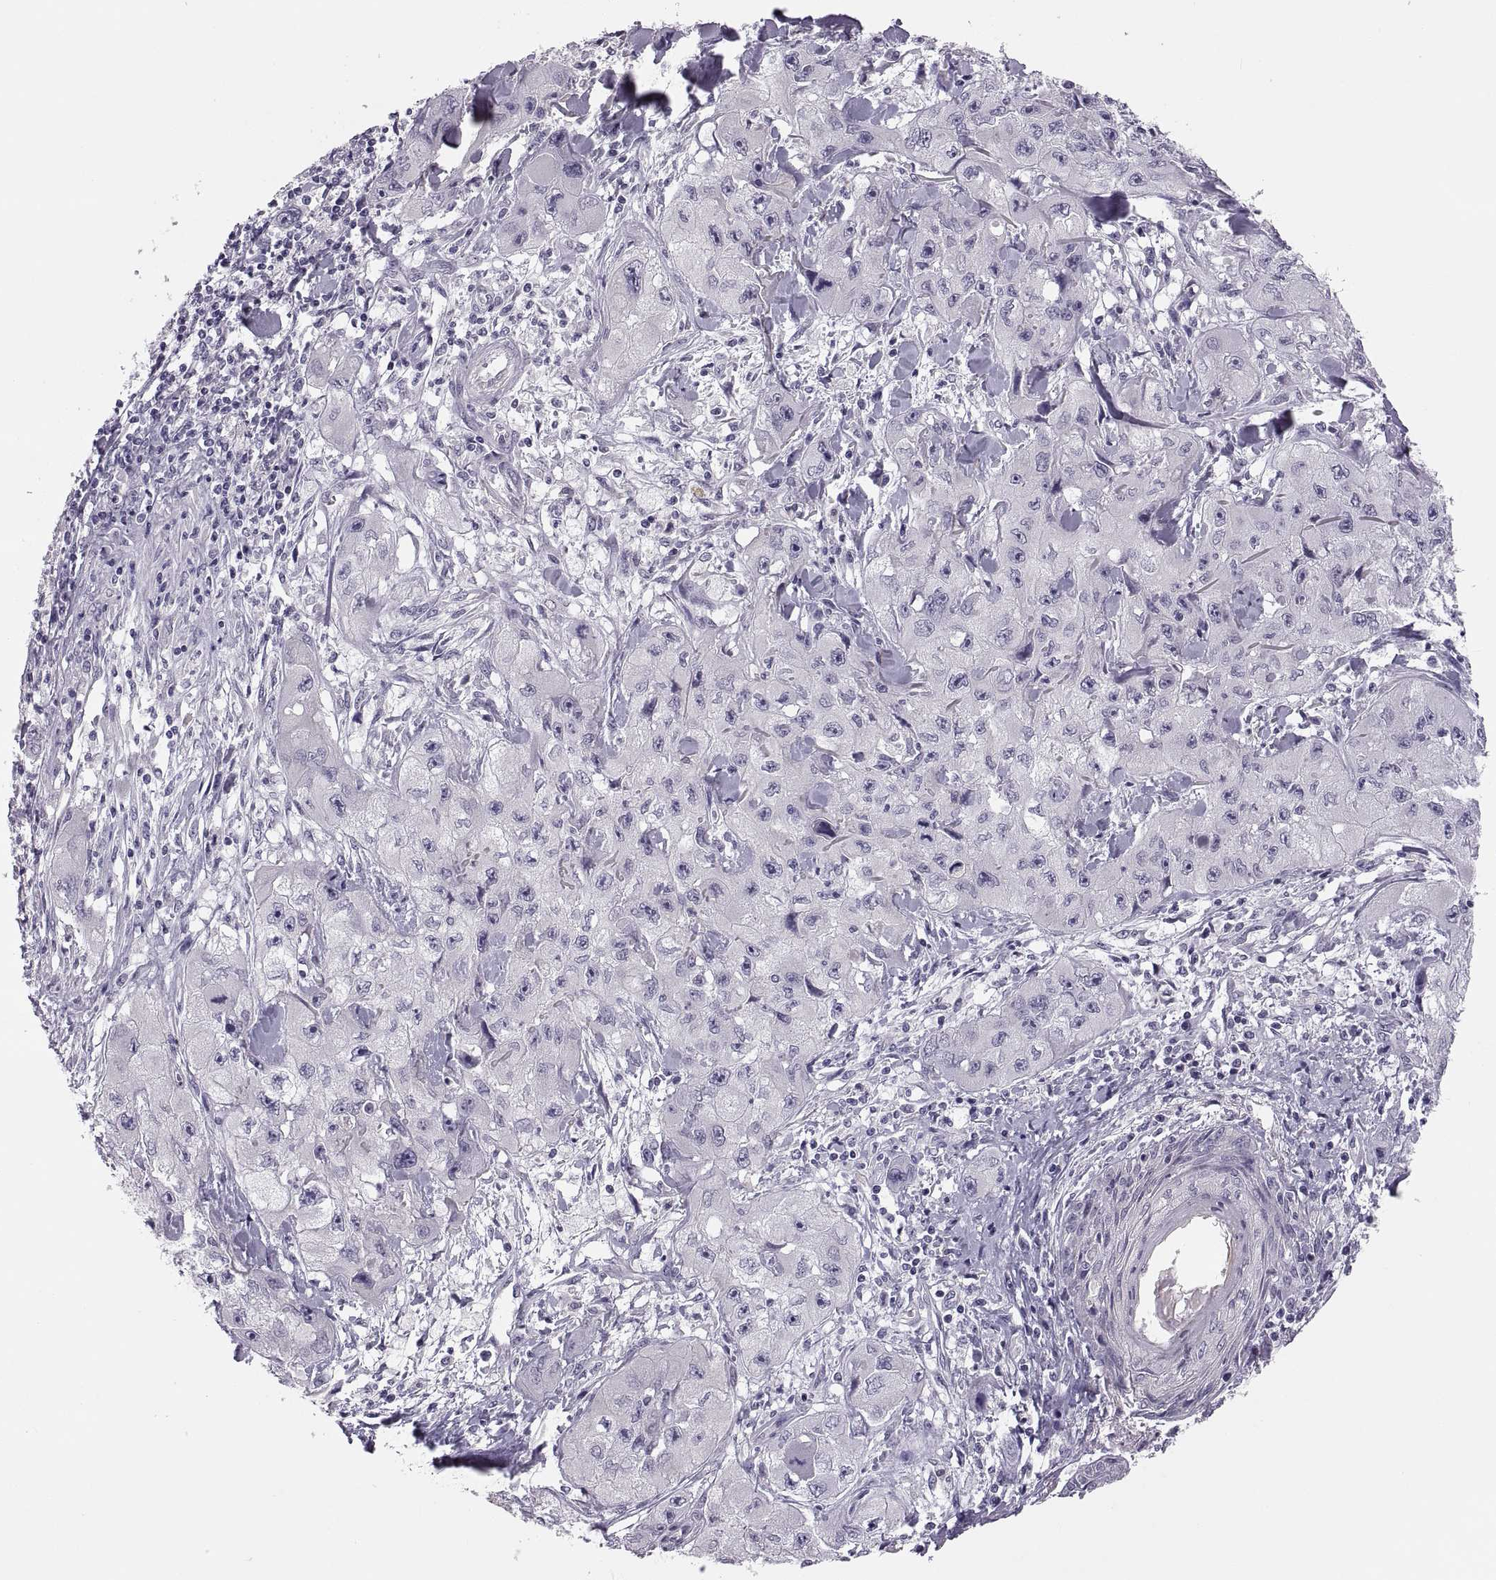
{"staining": {"intensity": "negative", "quantity": "none", "location": "none"}, "tissue": "skin cancer", "cell_type": "Tumor cells", "image_type": "cancer", "snomed": [{"axis": "morphology", "description": "Squamous cell carcinoma, NOS"}, {"axis": "topography", "description": "Skin"}, {"axis": "topography", "description": "Subcutis"}], "caption": "Tumor cells show no significant protein expression in squamous cell carcinoma (skin). The staining is performed using DAB brown chromogen with nuclei counter-stained in using hematoxylin.", "gene": "ADH6", "patient": {"sex": "male", "age": 73}}